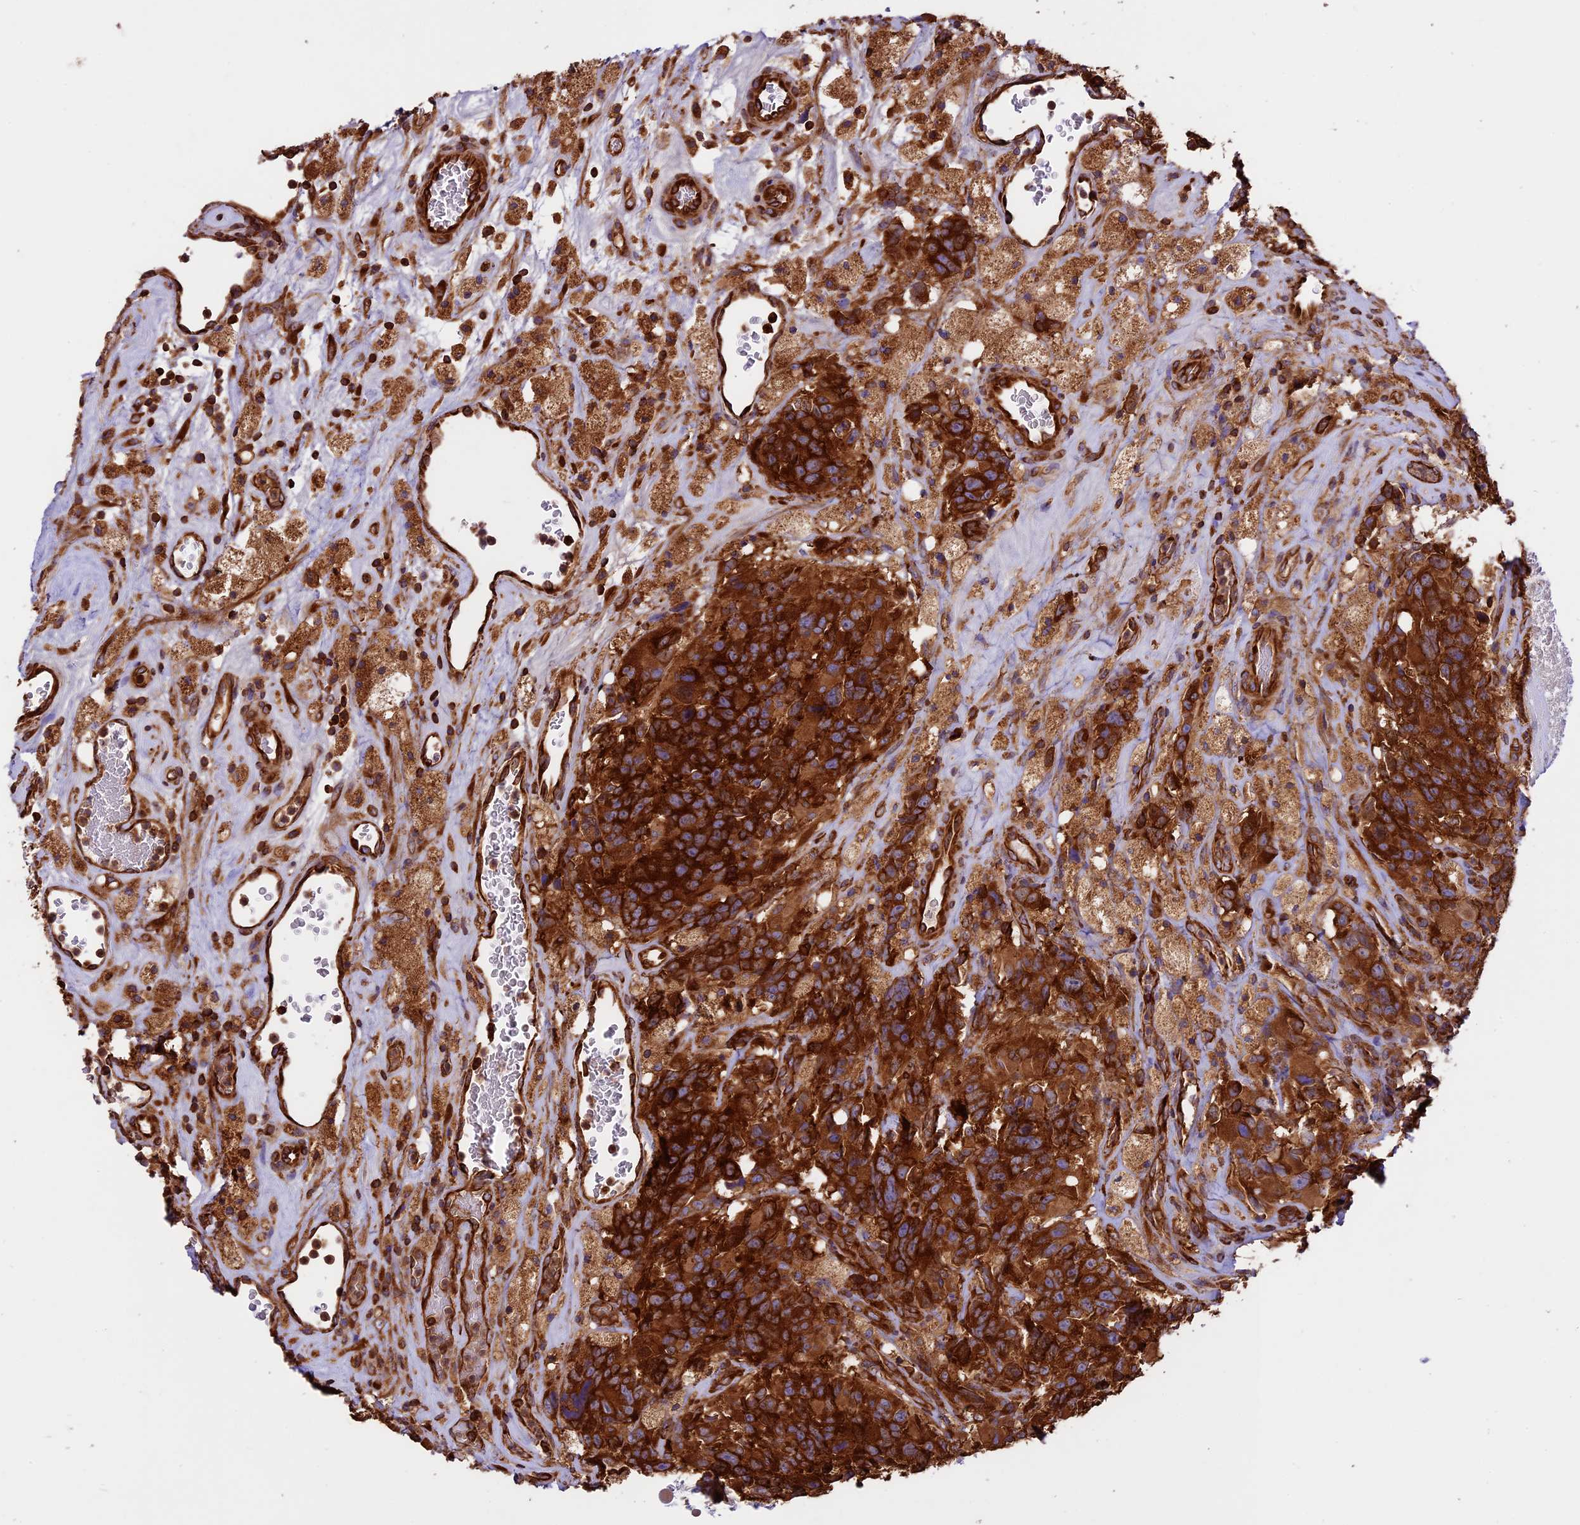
{"staining": {"intensity": "strong", "quantity": ">75%", "location": "cytoplasmic/membranous"}, "tissue": "glioma", "cell_type": "Tumor cells", "image_type": "cancer", "snomed": [{"axis": "morphology", "description": "Glioma, malignant, High grade"}, {"axis": "topography", "description": "Brain"}], "caption": "Glioma was stained to show a protein in brown. There is high levels of strong cytoplasmic/membranous positivity in about >75% of tumor cells.", "gene": "KARS1", "patient": {"sex": "male", "age": 76}}